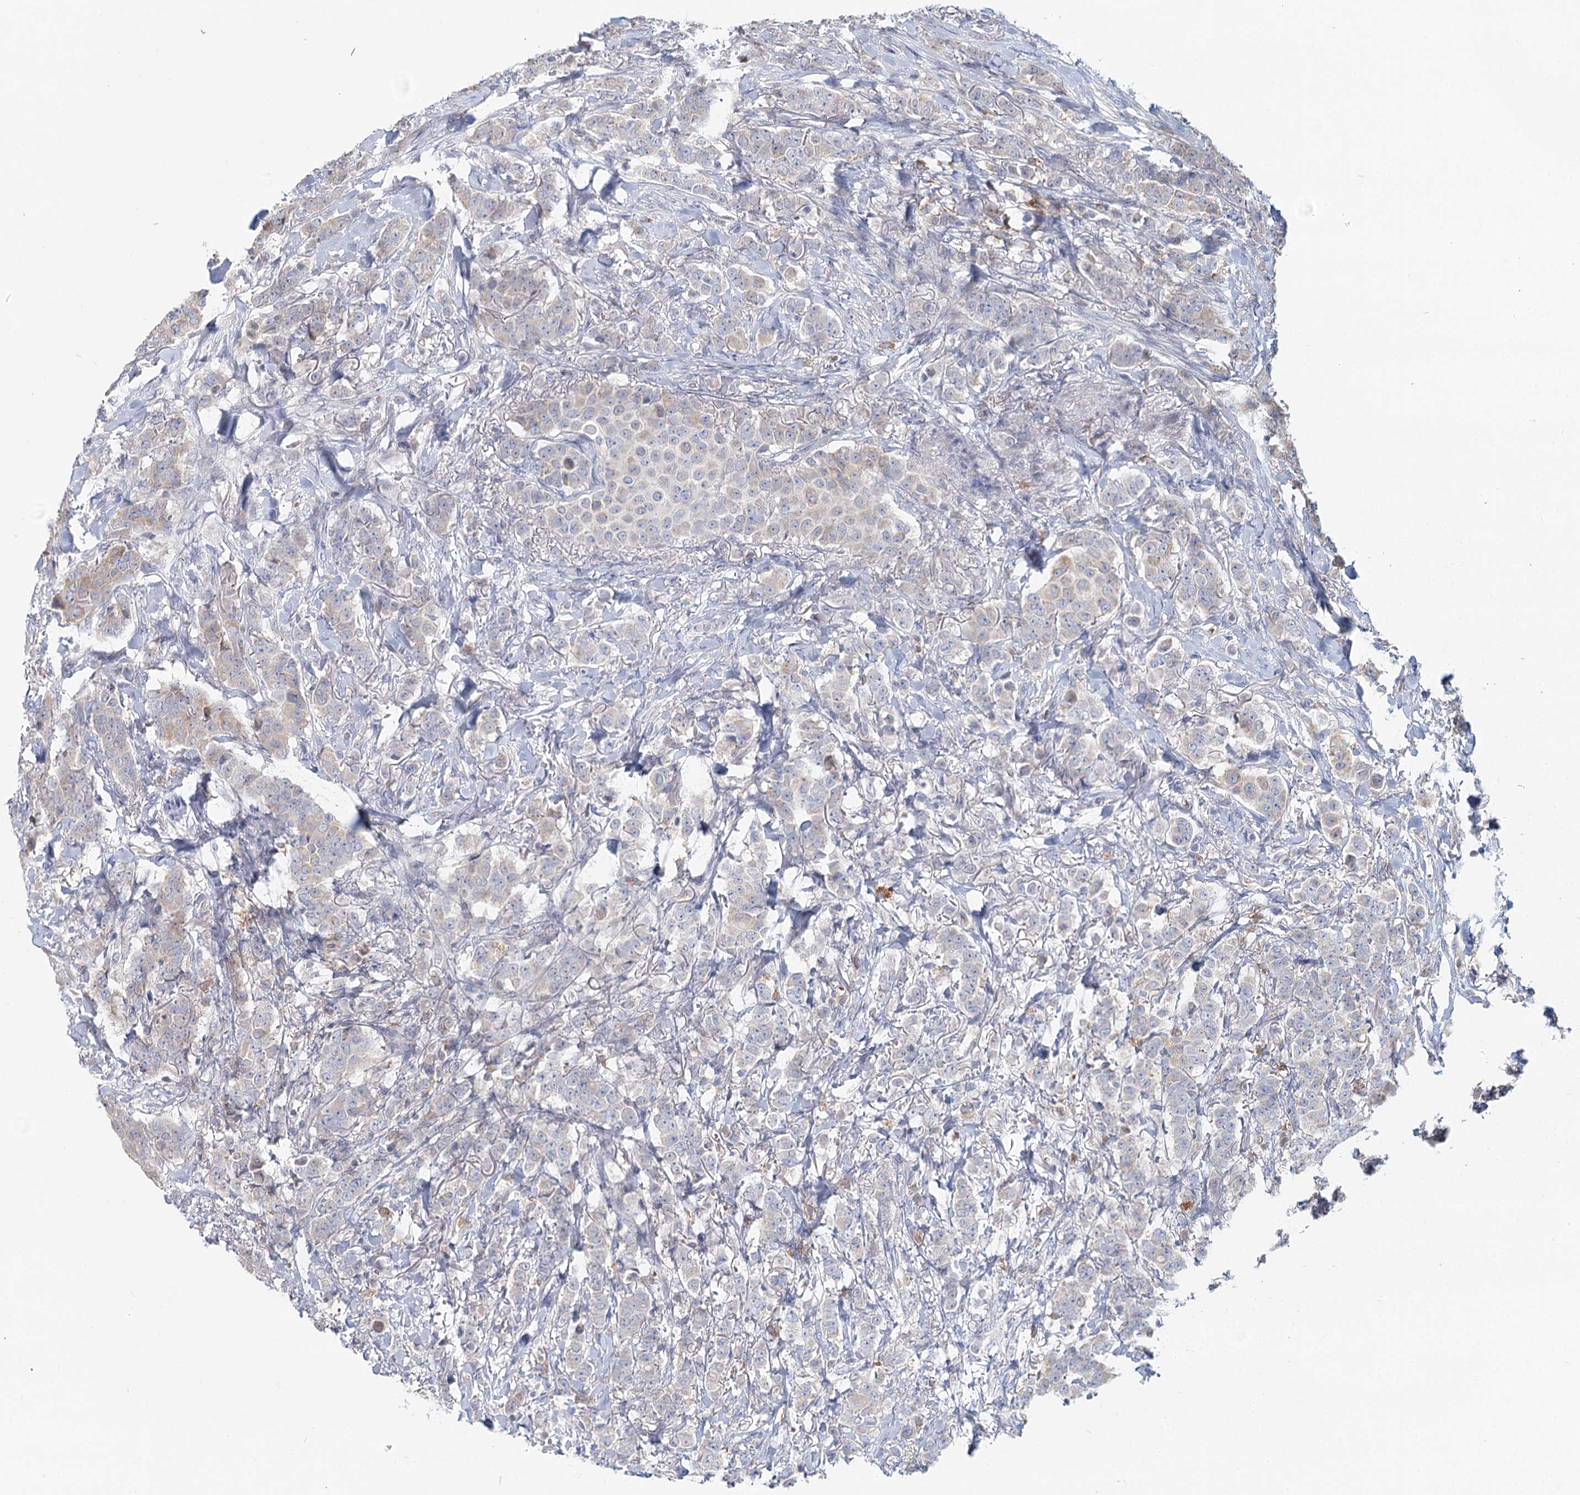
{"staining": {"intensity": "negative", "quantity": "none", "location": "none"}, "tissue": "breast cancer", "cell_type": "Tumor cells", "image_type": "cancer", "snomed": [{"axis": "morphology", "description": "Duct carcinoma"}, {"axis": "topography", "description": "Breast"}], "caption": "Tumor cells show no significant protein expression in invasive ductal carcinoma (breast).", "gene": "ANKRD16", "patient": {"sex": "female", "age": 40}}